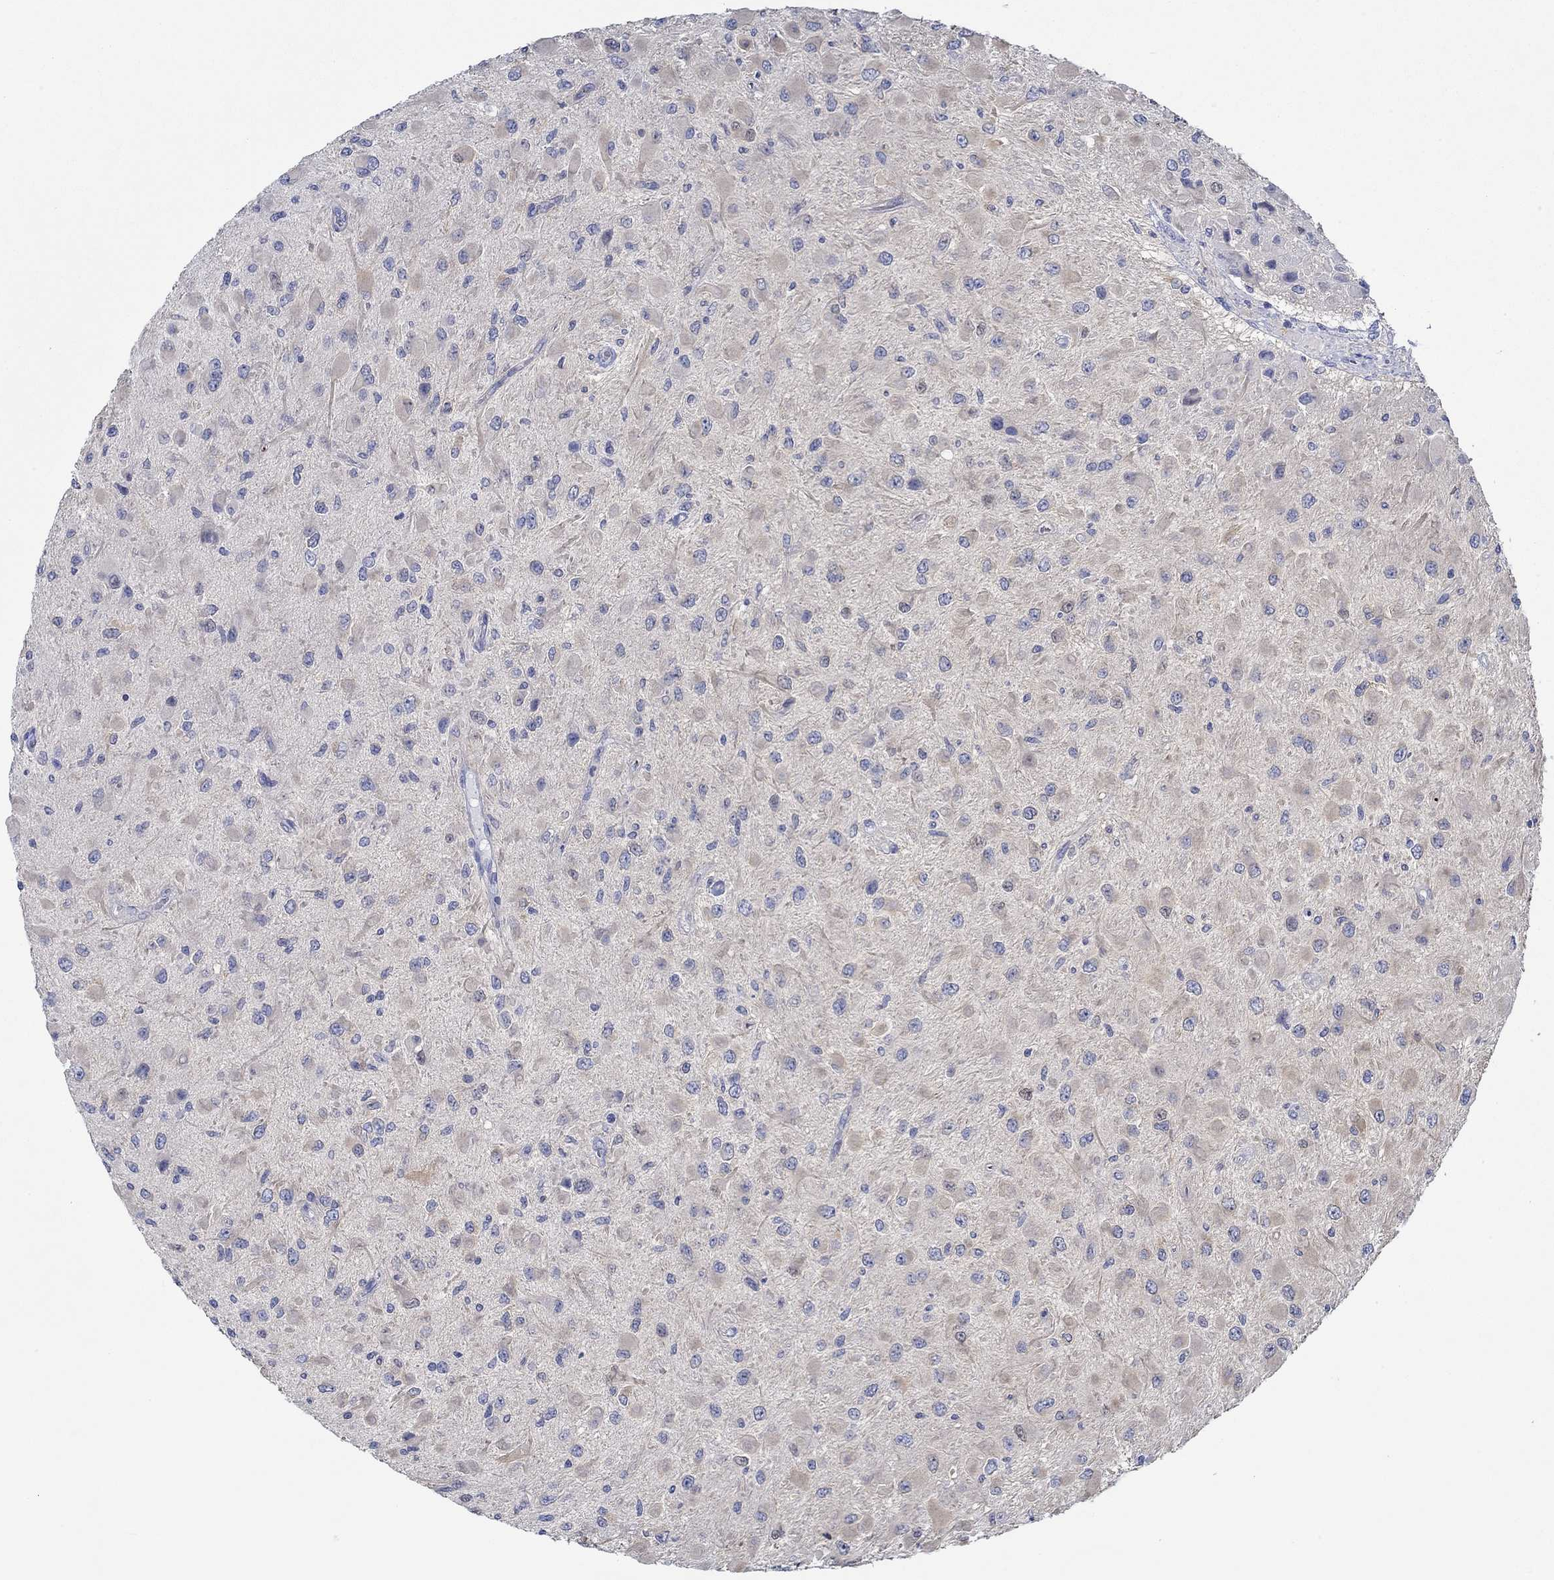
{"staining": {"intensity": "moderate", "quantity": "<25%", "location": "cytoplasmic/membranous"}, "tissue": "glioma", "cell_type": "Tumor cells", "image_type": "cancer", "snomed": [{"axis": "morphology", "description": "Glioma, malignant, High grade"}, {"axis": "topography", "description": "Cerebral cortex"}], "caption": "Approximately <25% of tumor cells in human glioma show moderate cytoplasmic/membranous protein positivity as visualized by brown immunohistochemical staining.", "gene": "SLC27A3", "patient": {"sex": "male", "age": 35}}